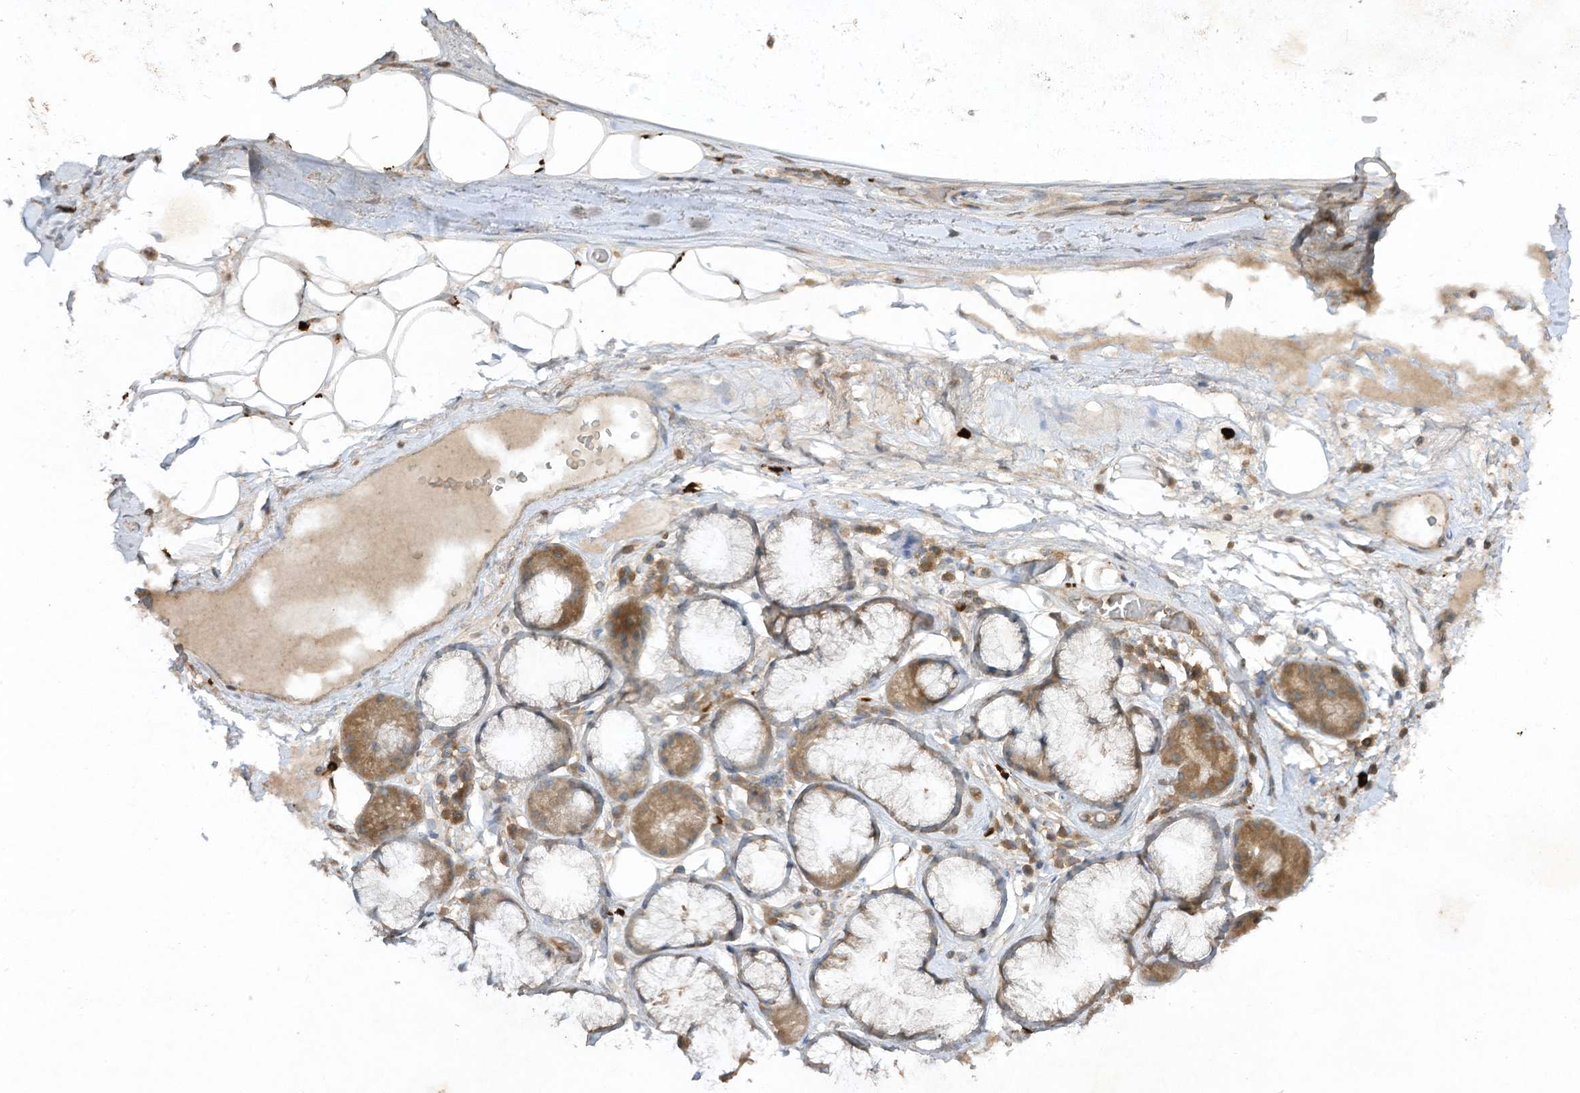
{"staining": {"intensity": "negative", "quantity": "none", "location": "none"}, "tissue": "adipose tissue", "cell_type": "Adipocytes", "image_type": "normal", "snomed": [{"axis": "morphology", "description": "Normal tissue, NOS"}, {"axis": "topography", "description": "Cartilage tissue"}], "caption": "Micrograph shows no protein staining in adipocytes of normal adipose tissue.", "gene": "LDAH", "patient": {"sex": "female", "age": 63}}